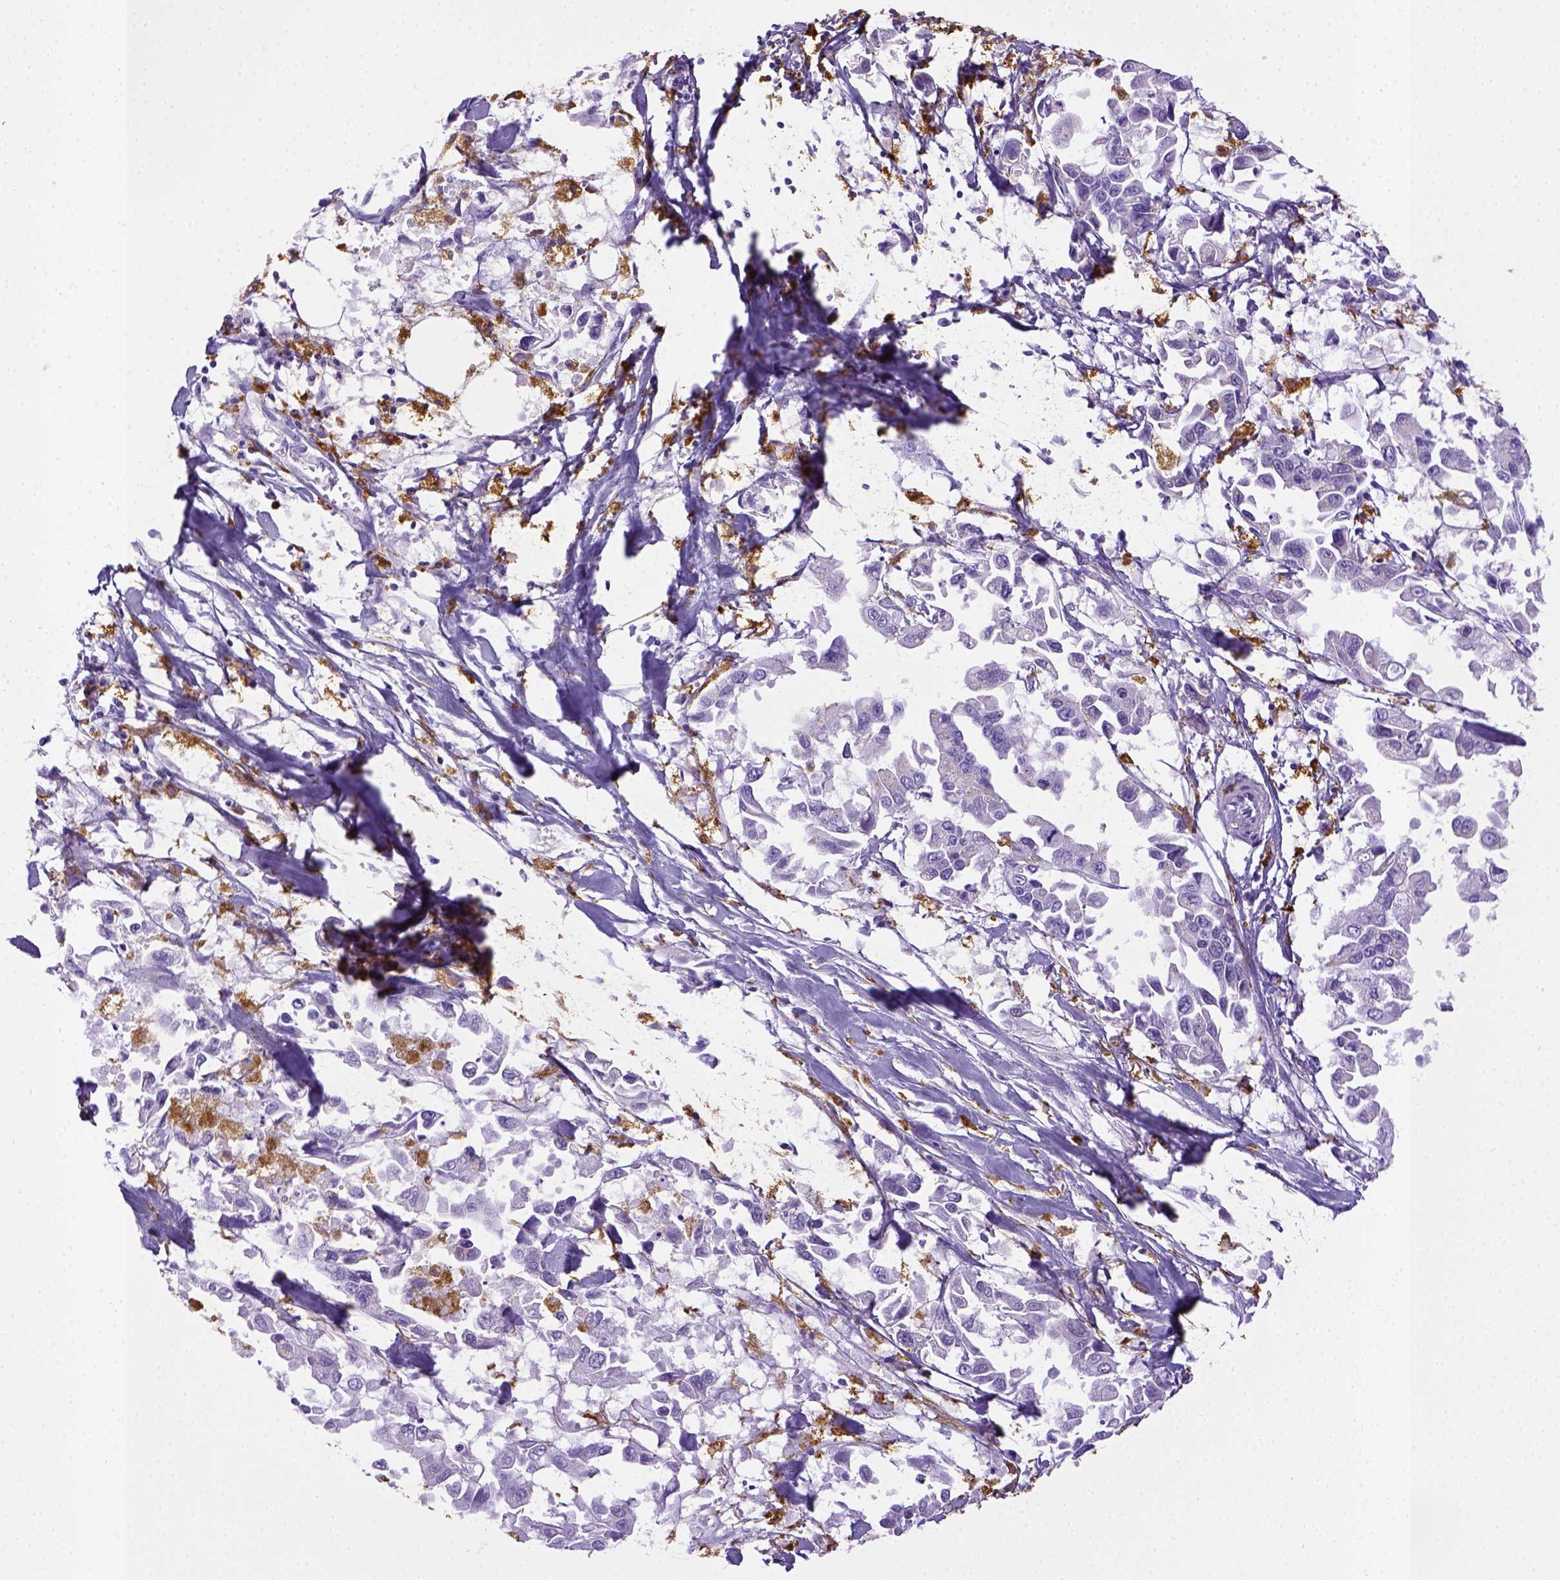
{"staining": {"intensity": "negative", "quantity": "none", "location": "none"}, "tissue": "pancreatic cancer", "cell_type": "Tumor cells", "image_type": "cancer", "snomed": [{"axis": "morphology", "description": "Adenocarcinoma, NOS"}, {"axis": "topography", "description": "Pancreas"}], "caption": "An image of pancreatic cancer (adenocarcinoma) stained for a protein reveals no brown staining in tumor cells.", "gene": "CD68", "patient": {"sex": "female", "age": 83}}